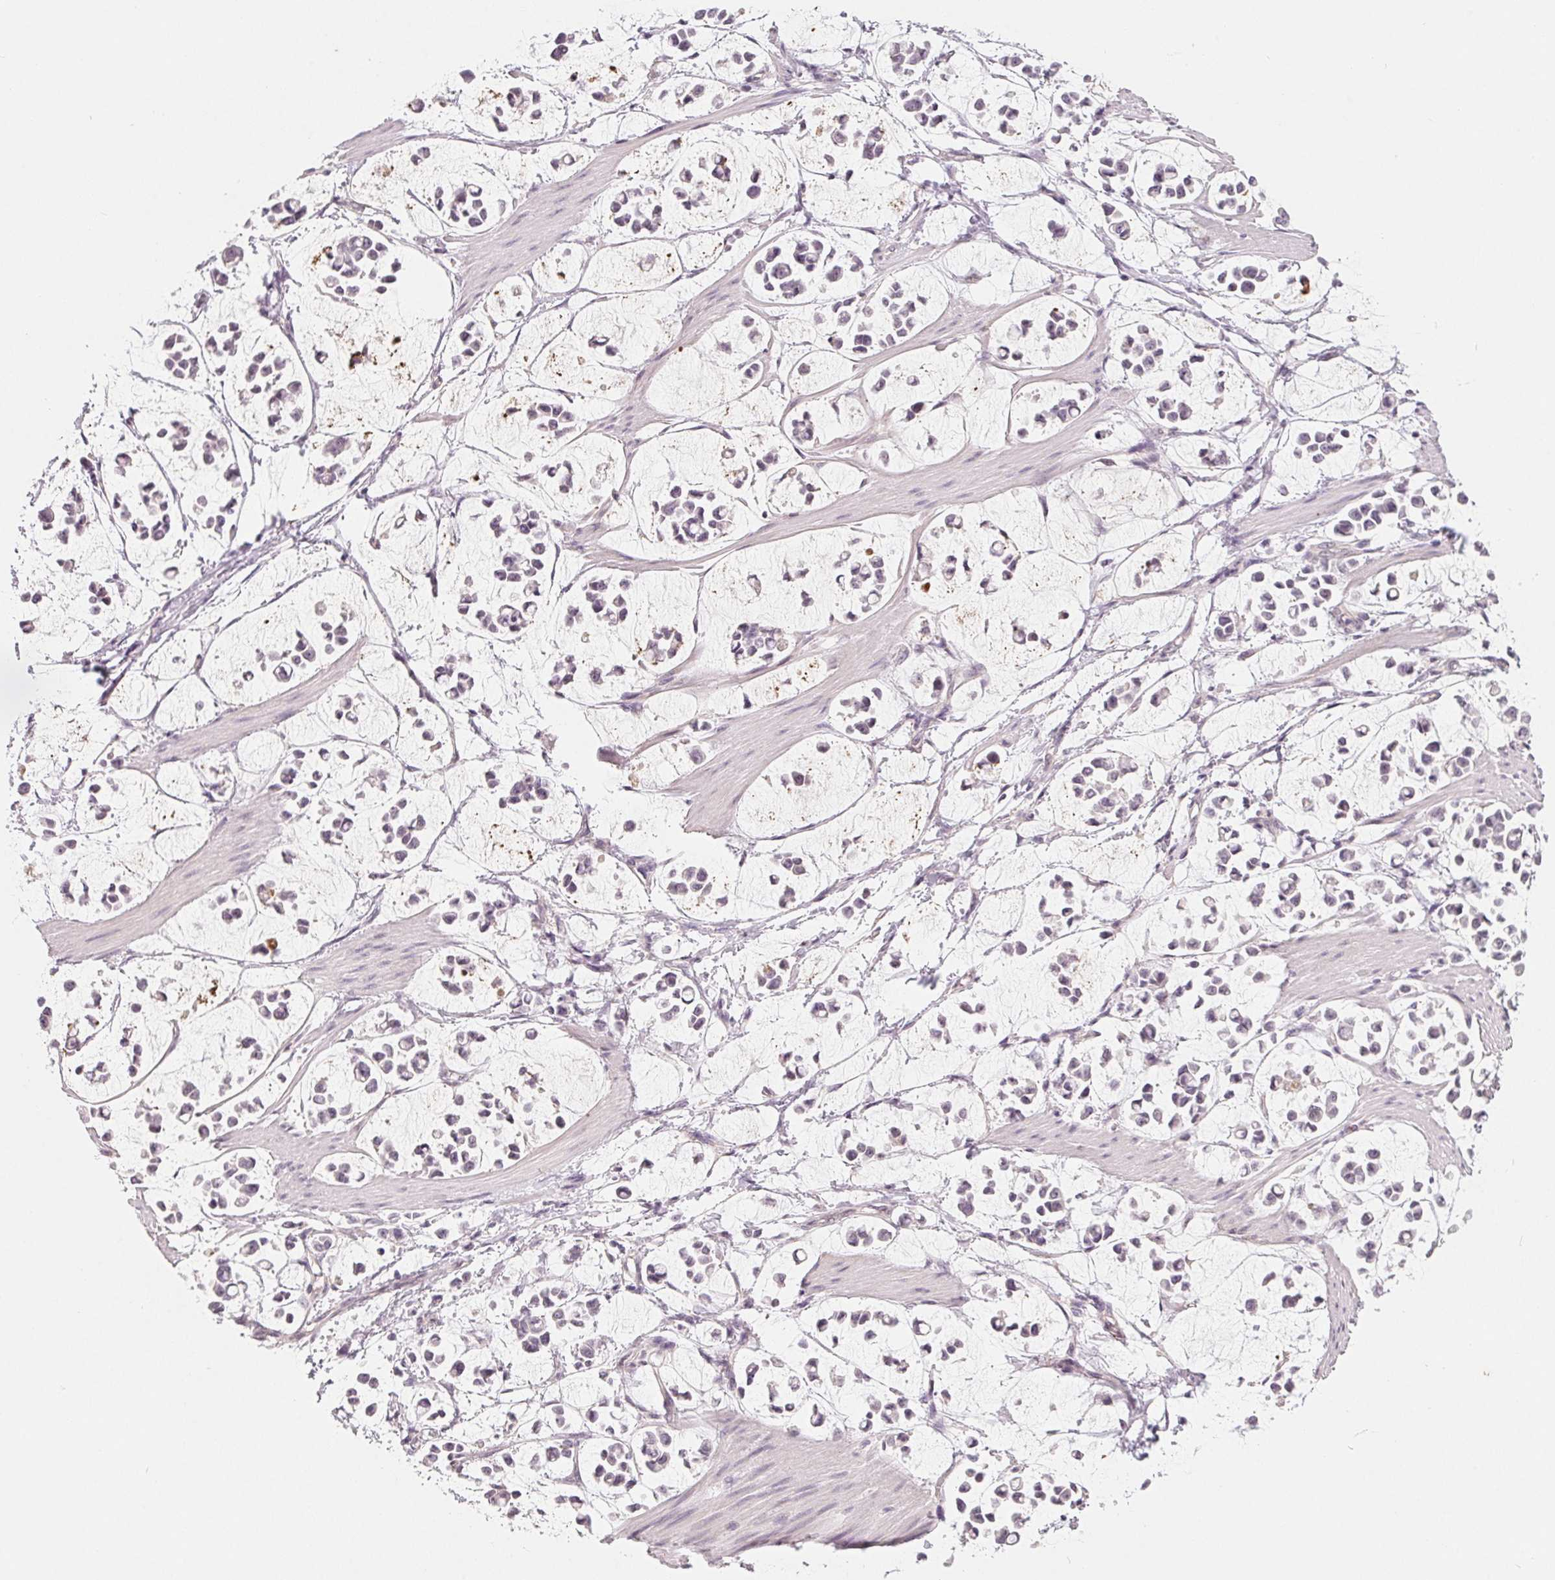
{"staining": {"intensity": "negative", "quantity": "none", "location": "none"}, "tissue": "stomach cancer", "cell_type": "Tumor cells", "image_type": "cancer", "snomed": [{"axis": "morphology", "description": "Adenocarcinoma, NOS"}, {"axis": "topography", "description": "Stomach"}], "caption": "The histopathology image demonstrates no staining of tumor cells in stomach cancer.", "gene": "CFC1", "patient": {"sex": "male", "age": 82}}